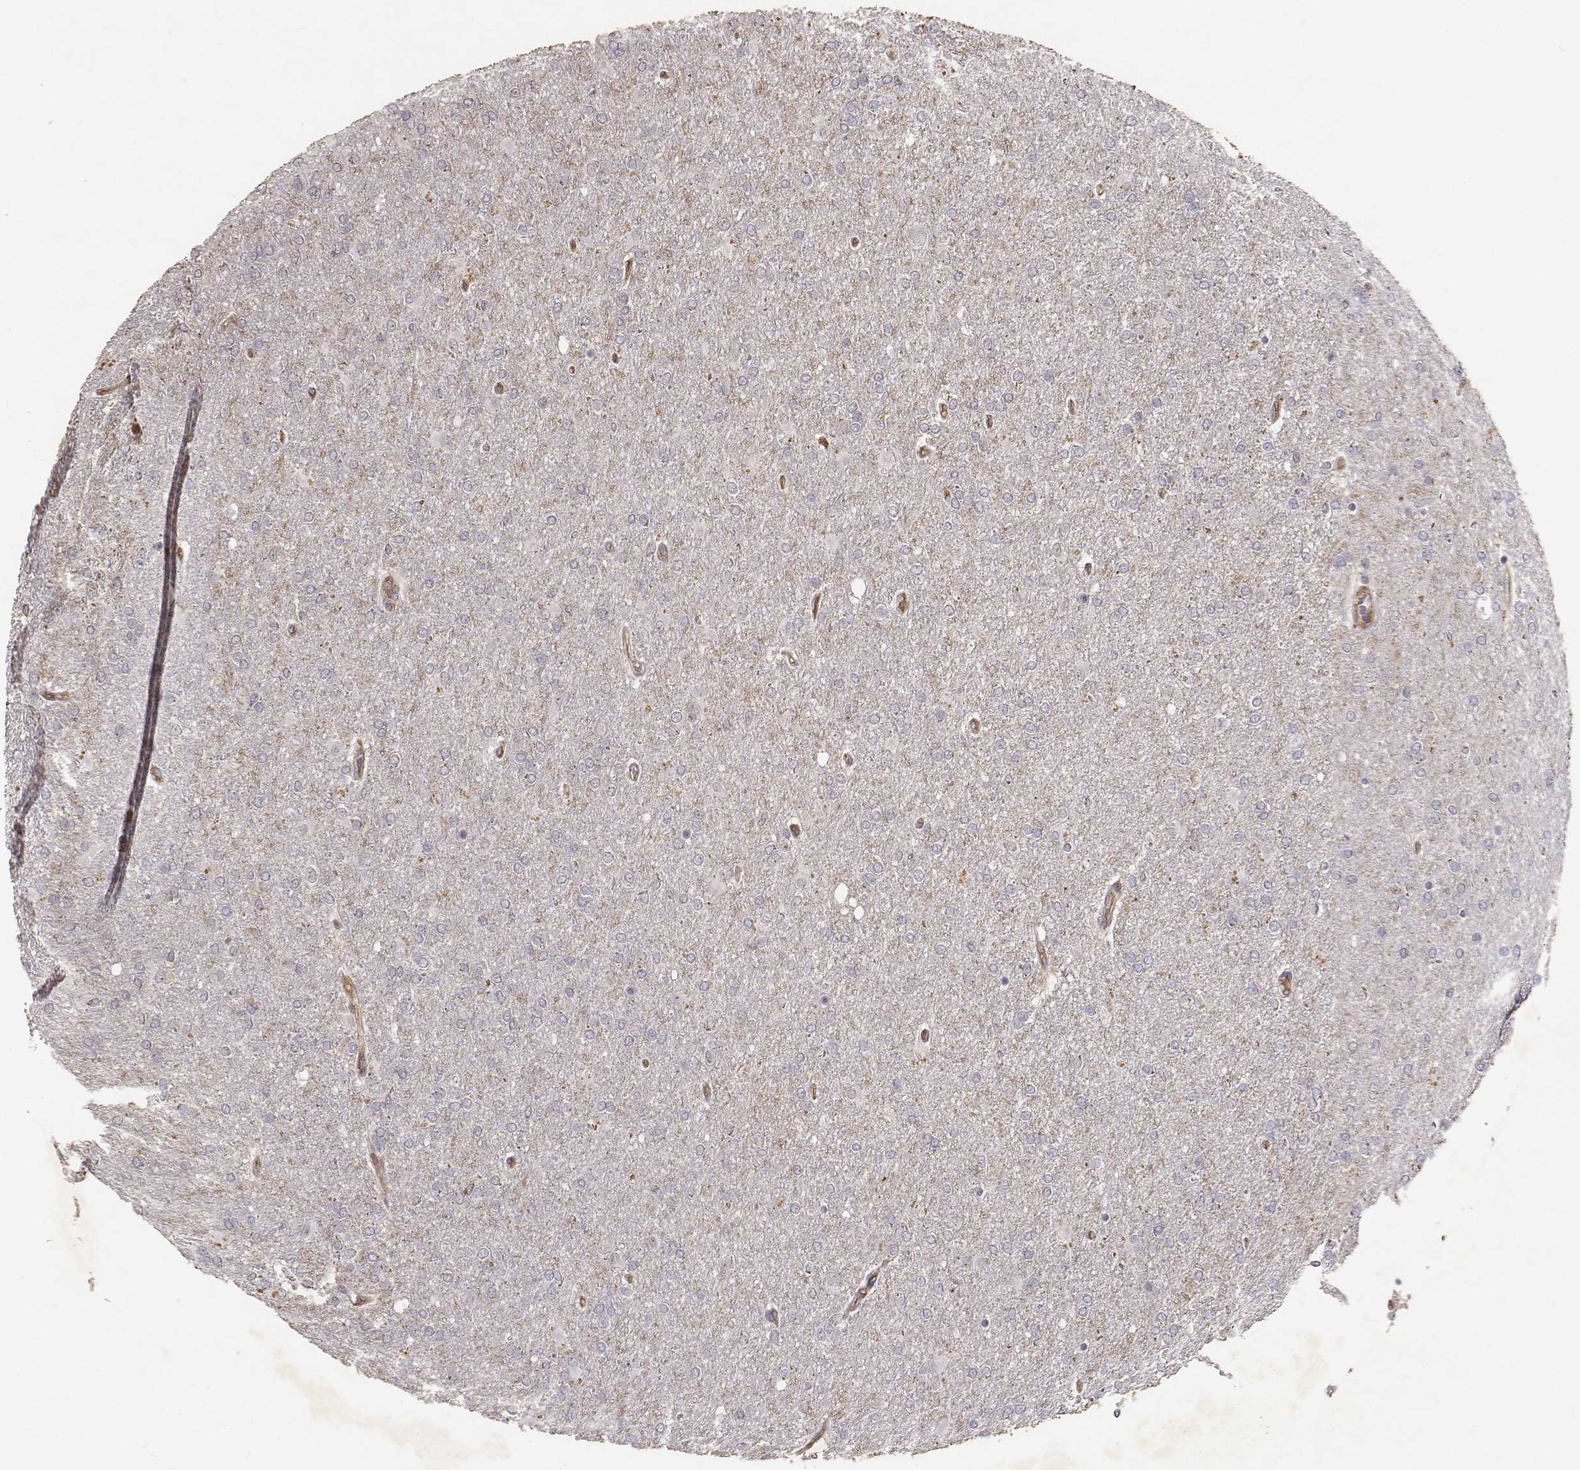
{"staining": {"intensity": "negative", "quantity": "none", "location": "none"}, "tissue": "glioma", "cell_type": "Tumor cells", "image_type": "cancer", "snomed": [{"axis": "morphology", "description": "Glioma, malignant, High grade"}, {"axis": "topography", "description": "Cerebral cortex"}], "caption": "Immunohistochemistry of human malignant high-grade glioma demonstrates no positivity in tumor cells.", "gene": "PTPRG", "patient": {"sex": "male", "age": 70}}